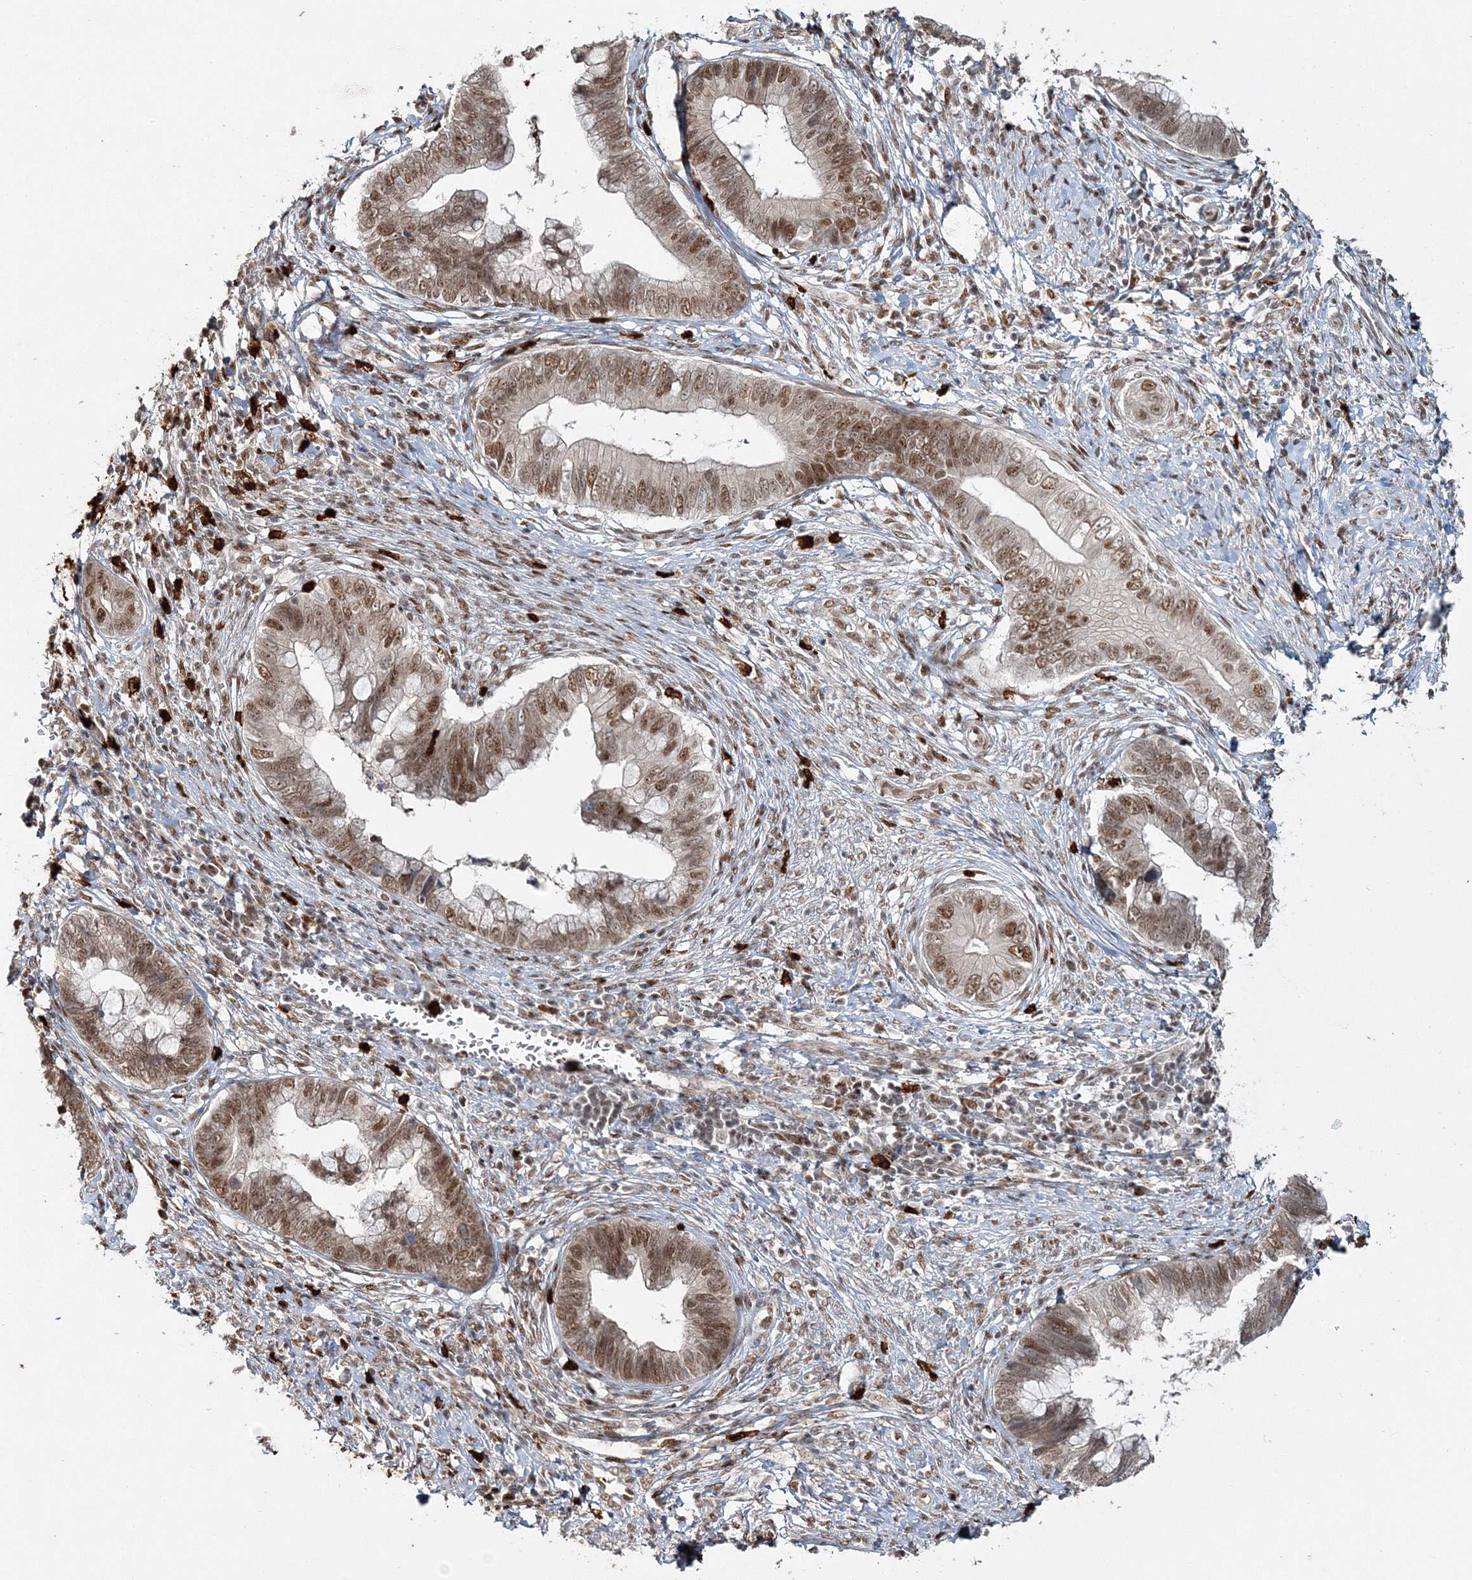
{"staining": {"intensity": "moderate", "quantity": ">75%", "location": "nuclear"}, "tissue": "cervical cancer", "cell_type": "Tumor cells", "image_type": "cancer", "snomed": [{"axis": "morphology", "description": "Adenocarcinoma, NOS"}, {"axis": "topography", "description": "Cervix"}], "caption": "This is a histology image of immunohistochemistry (IHC) staining of cervical cancer, which shows moderate positivity in the nuclear of tumor cells.", "gene": "QRICH1", "patient": {"sex": "female", "age": 44}}